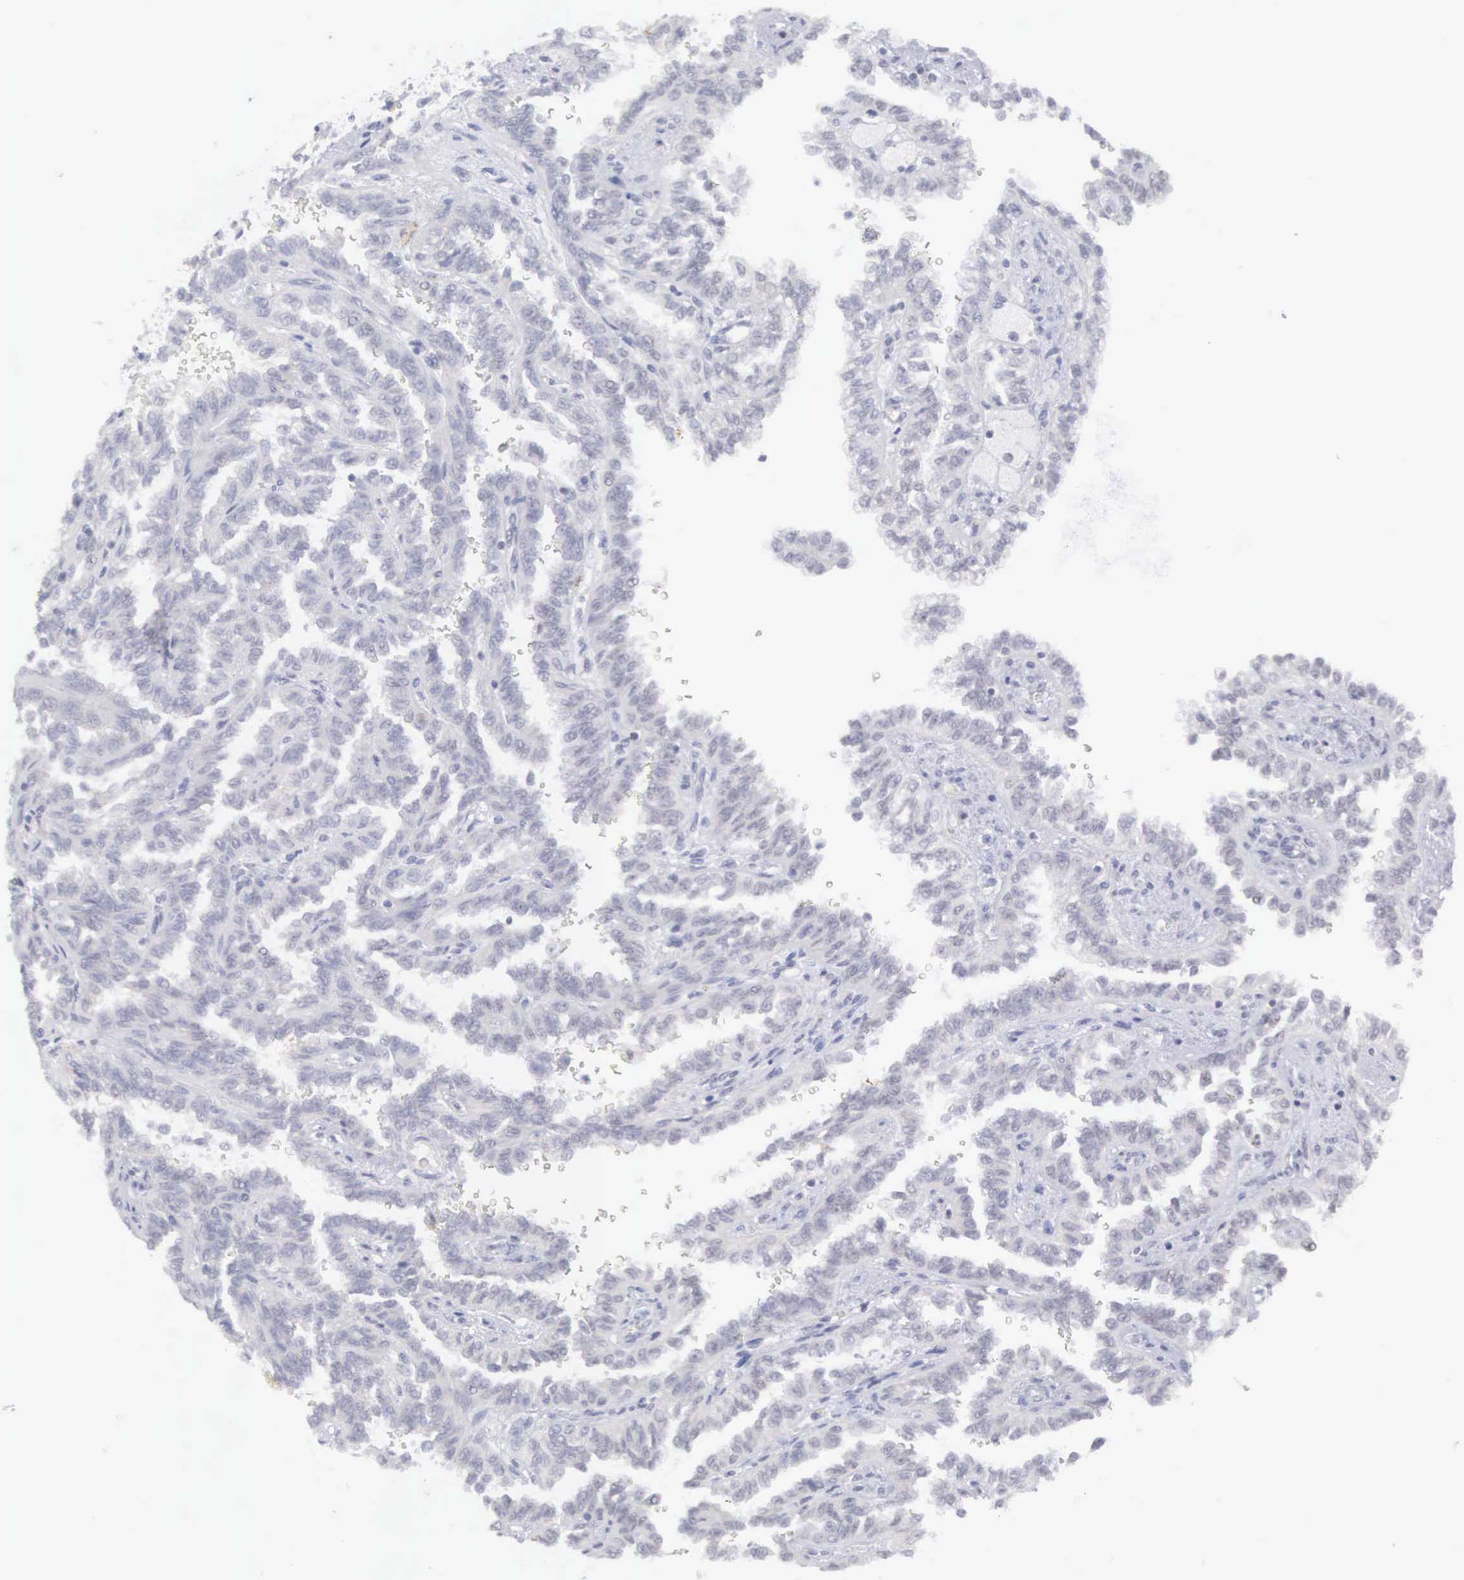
{"staining": {"intensity": "negative", "quantity": "none", "location": "none"}, "tissue": "renal cancer", "cell_type": "Tumor cells", "image_type": "cancer", "snomed": [{"axis": "morphology", "description": "Inflammation, NOS"}, {"axis": "morphology", "description": "Adenocarcinoma, NOS"}, {"axis": "topography", "description": "Kidney"}], "caption": "Immunohistochemical staining of renal cancer (adenocarcinoma) exhibits no significant positivity in tumor cells.", "gene": "MNAT1", "patient": {"sex": "male", "age": 68}}